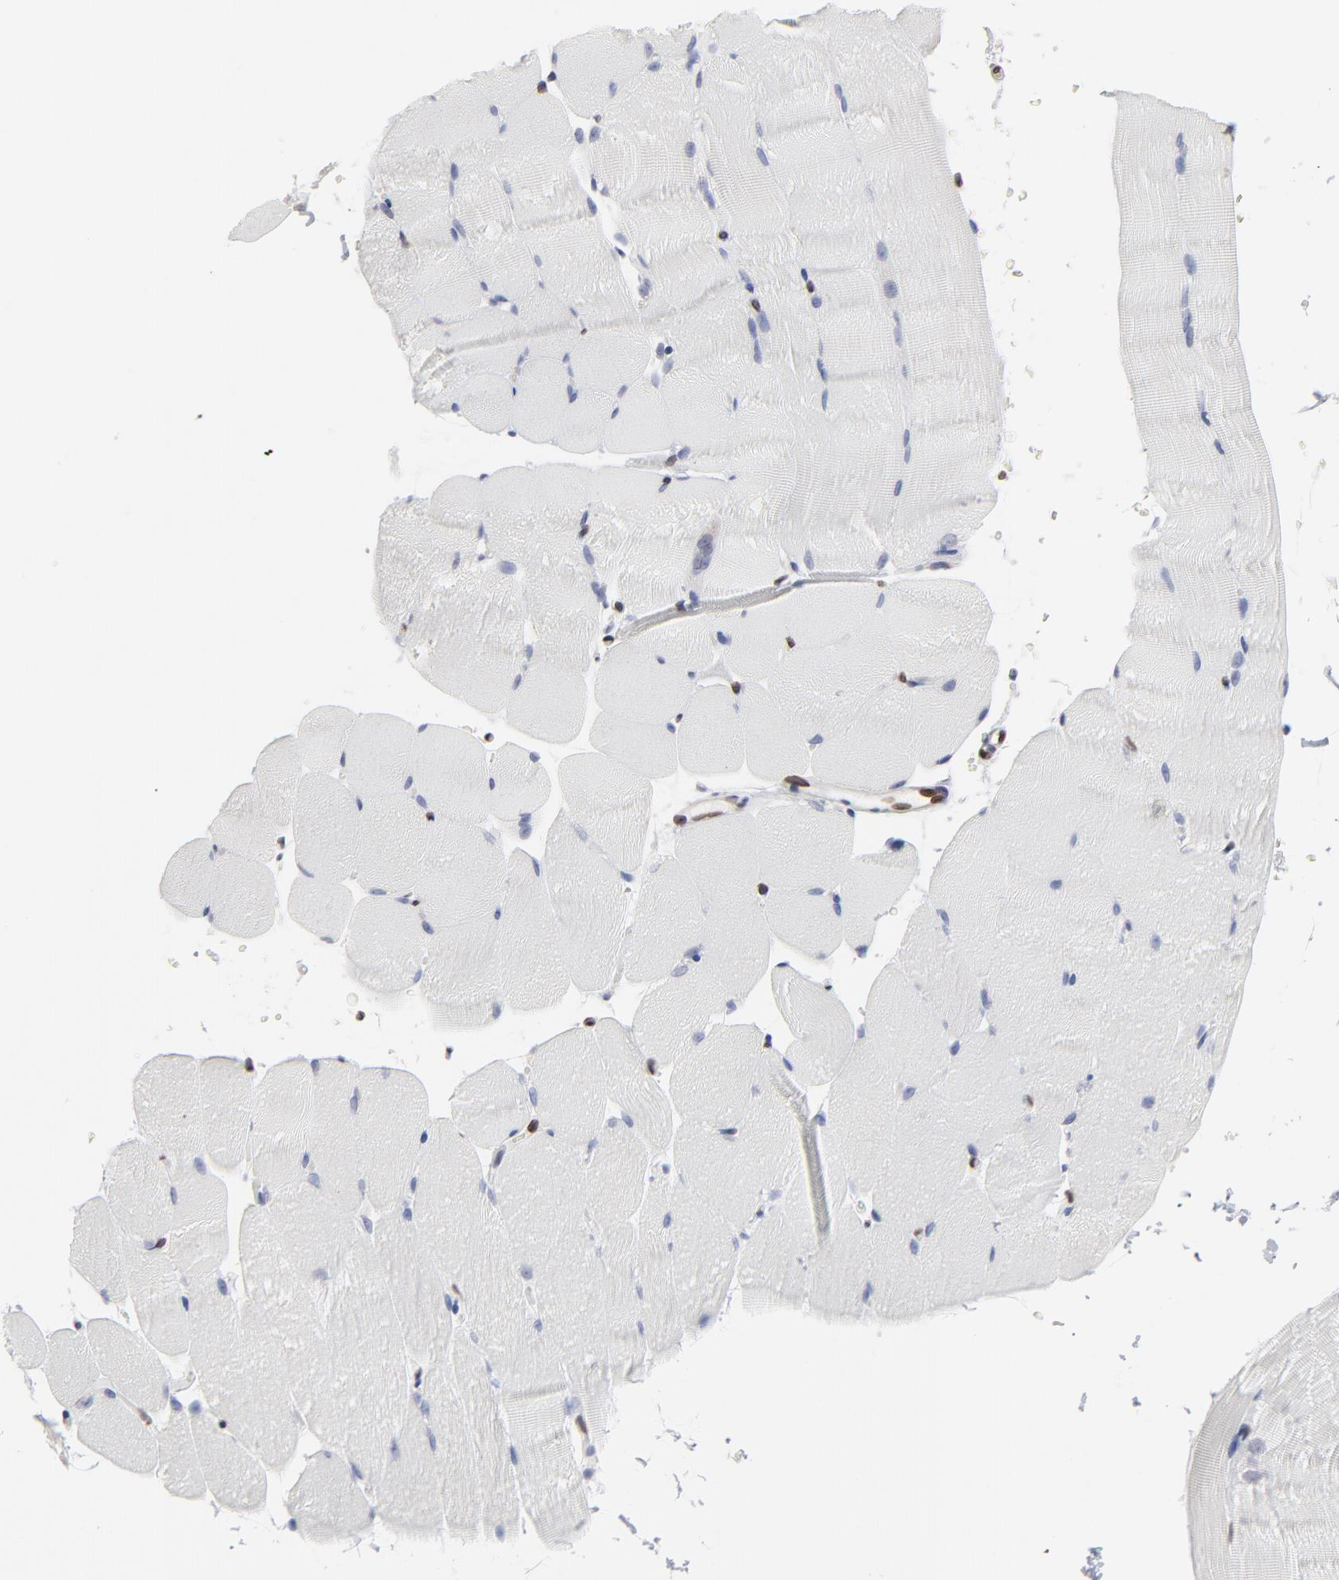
{"staining": {"intensity": "negative", "quantity": "none", "location": "none"}, "tissue": "skeletal muscle", "cell_type": "Myocytes", "image_type": "normal", "snomed": [{"axis": "morphology", "description": "Normal tissue, NOS"}, {"axis": "topography", "description": "Skeletal muscle"}], "caption": "Myocytes show no significant protein positivity in benign skeletal muscle. (DAB IHC, high magnification).", "gene": "SYNE2", "patient": {"sex": "female", "age": 37}}